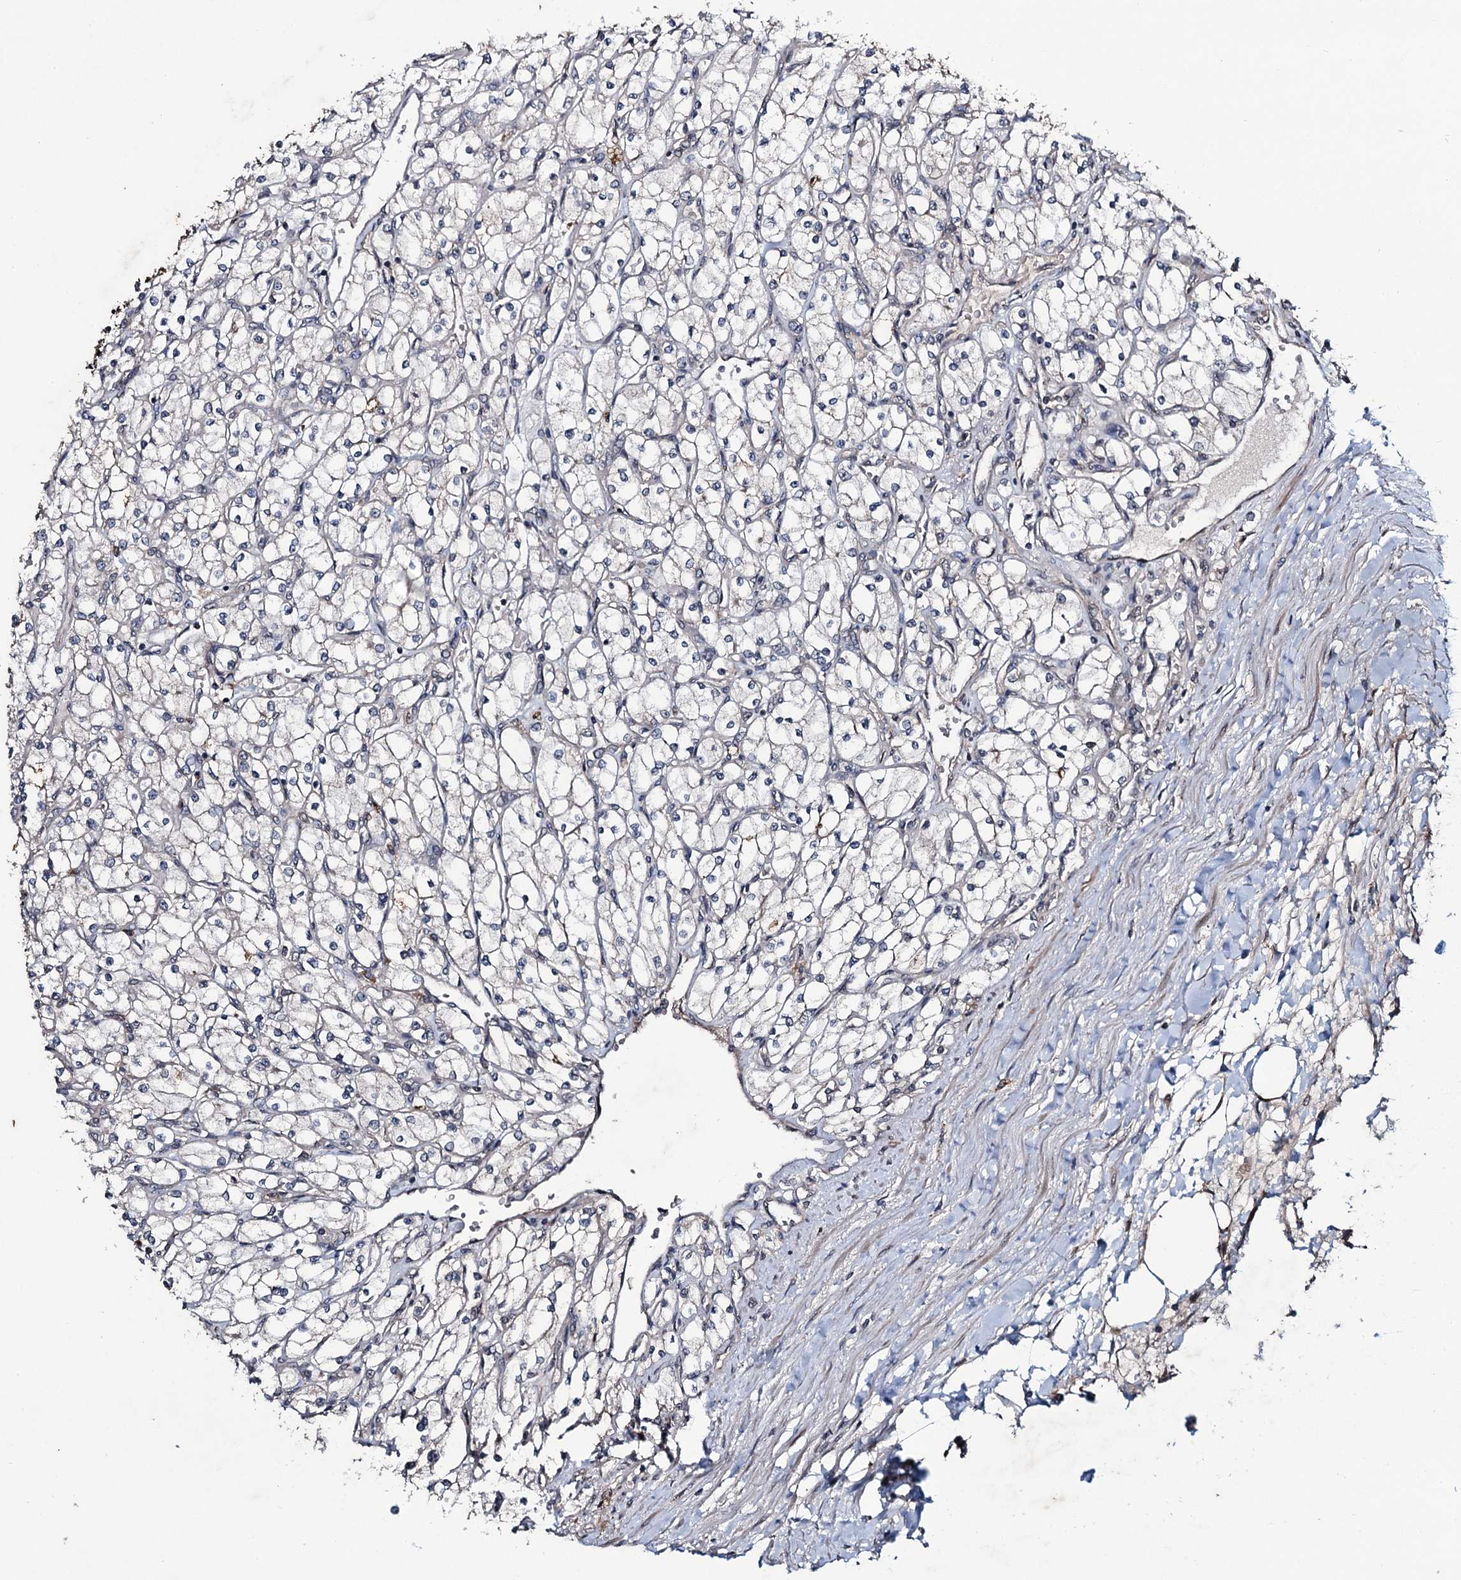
{"staining": {"intensity": "negative", "quantity": "none", "location": "none"}, "tissue": "renal cancer", "cell_type": "Tumor cells", "image_type": "cancer", "snomed": [{"axis": "morphology", "description": "Adenocarcinoma, NOS"}, {"axis": "topography", "description": "Kidney"}], "caption": "The micrograph shows no staining of tumor cells in renal cancer (adenocarcinoma).", "gene": "MRPS31", "patient": {"sex": "male", "age": 80}}